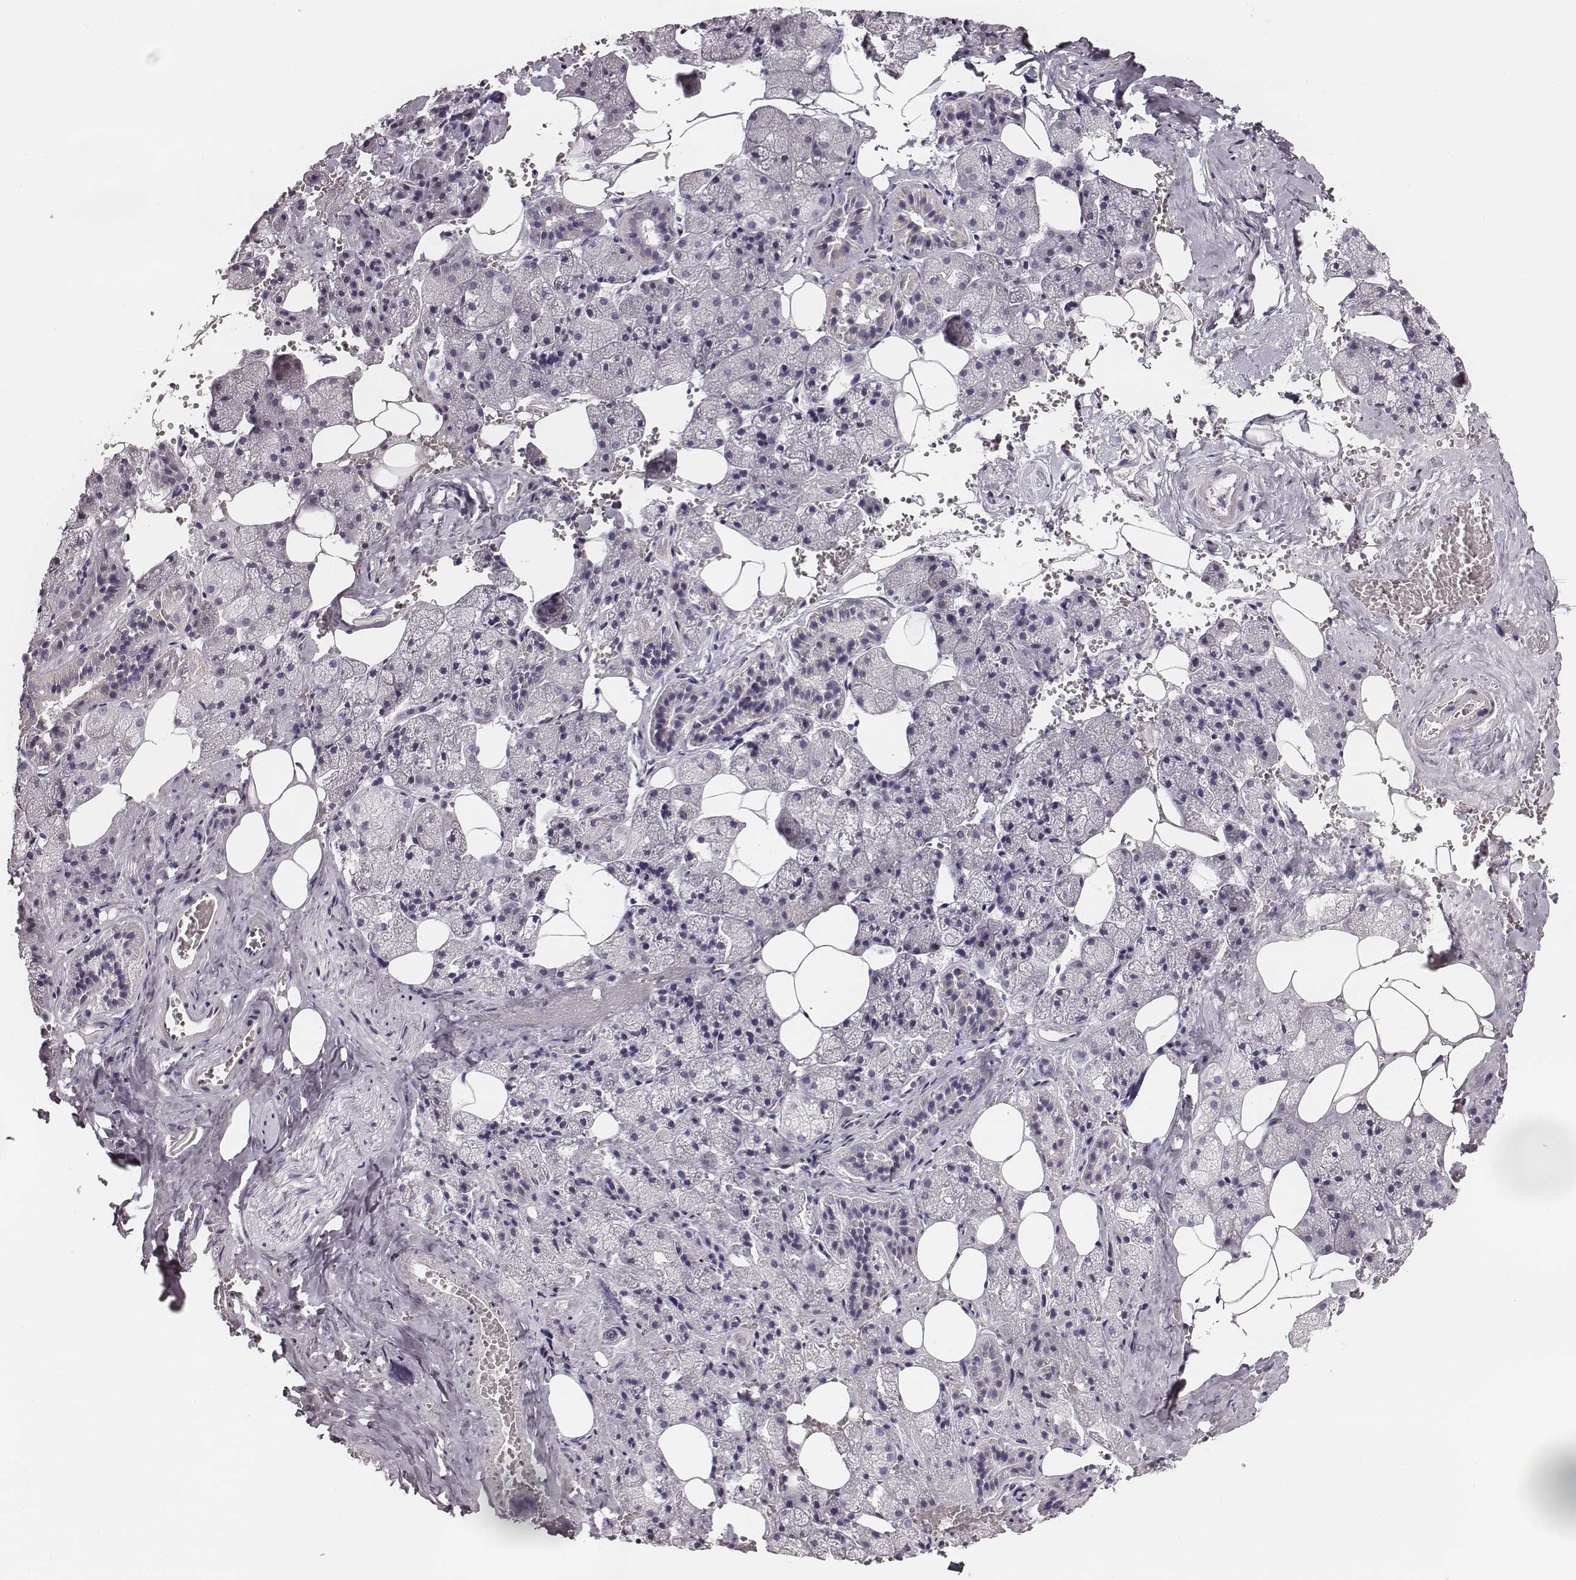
{"staining": {"intensity": "negative", "quantity": "none", "location": "none"}, "tissue": "salivary gland", "cell_type": "Glandular cells", "image_type": "normal", "snomed": [{"axis": "morphology", "description": "Normal tissue, NOS"}, {"axis": "topography", "description": "Salivary gland"}], "caption": "Immunohistochemistry (IHC) micrograph of benign human salivary gland stained for a protein (brown), which displays no expression in glandular cells.", "gene": "UBL4B", "patient": {"sex": "male", "age": 38}}